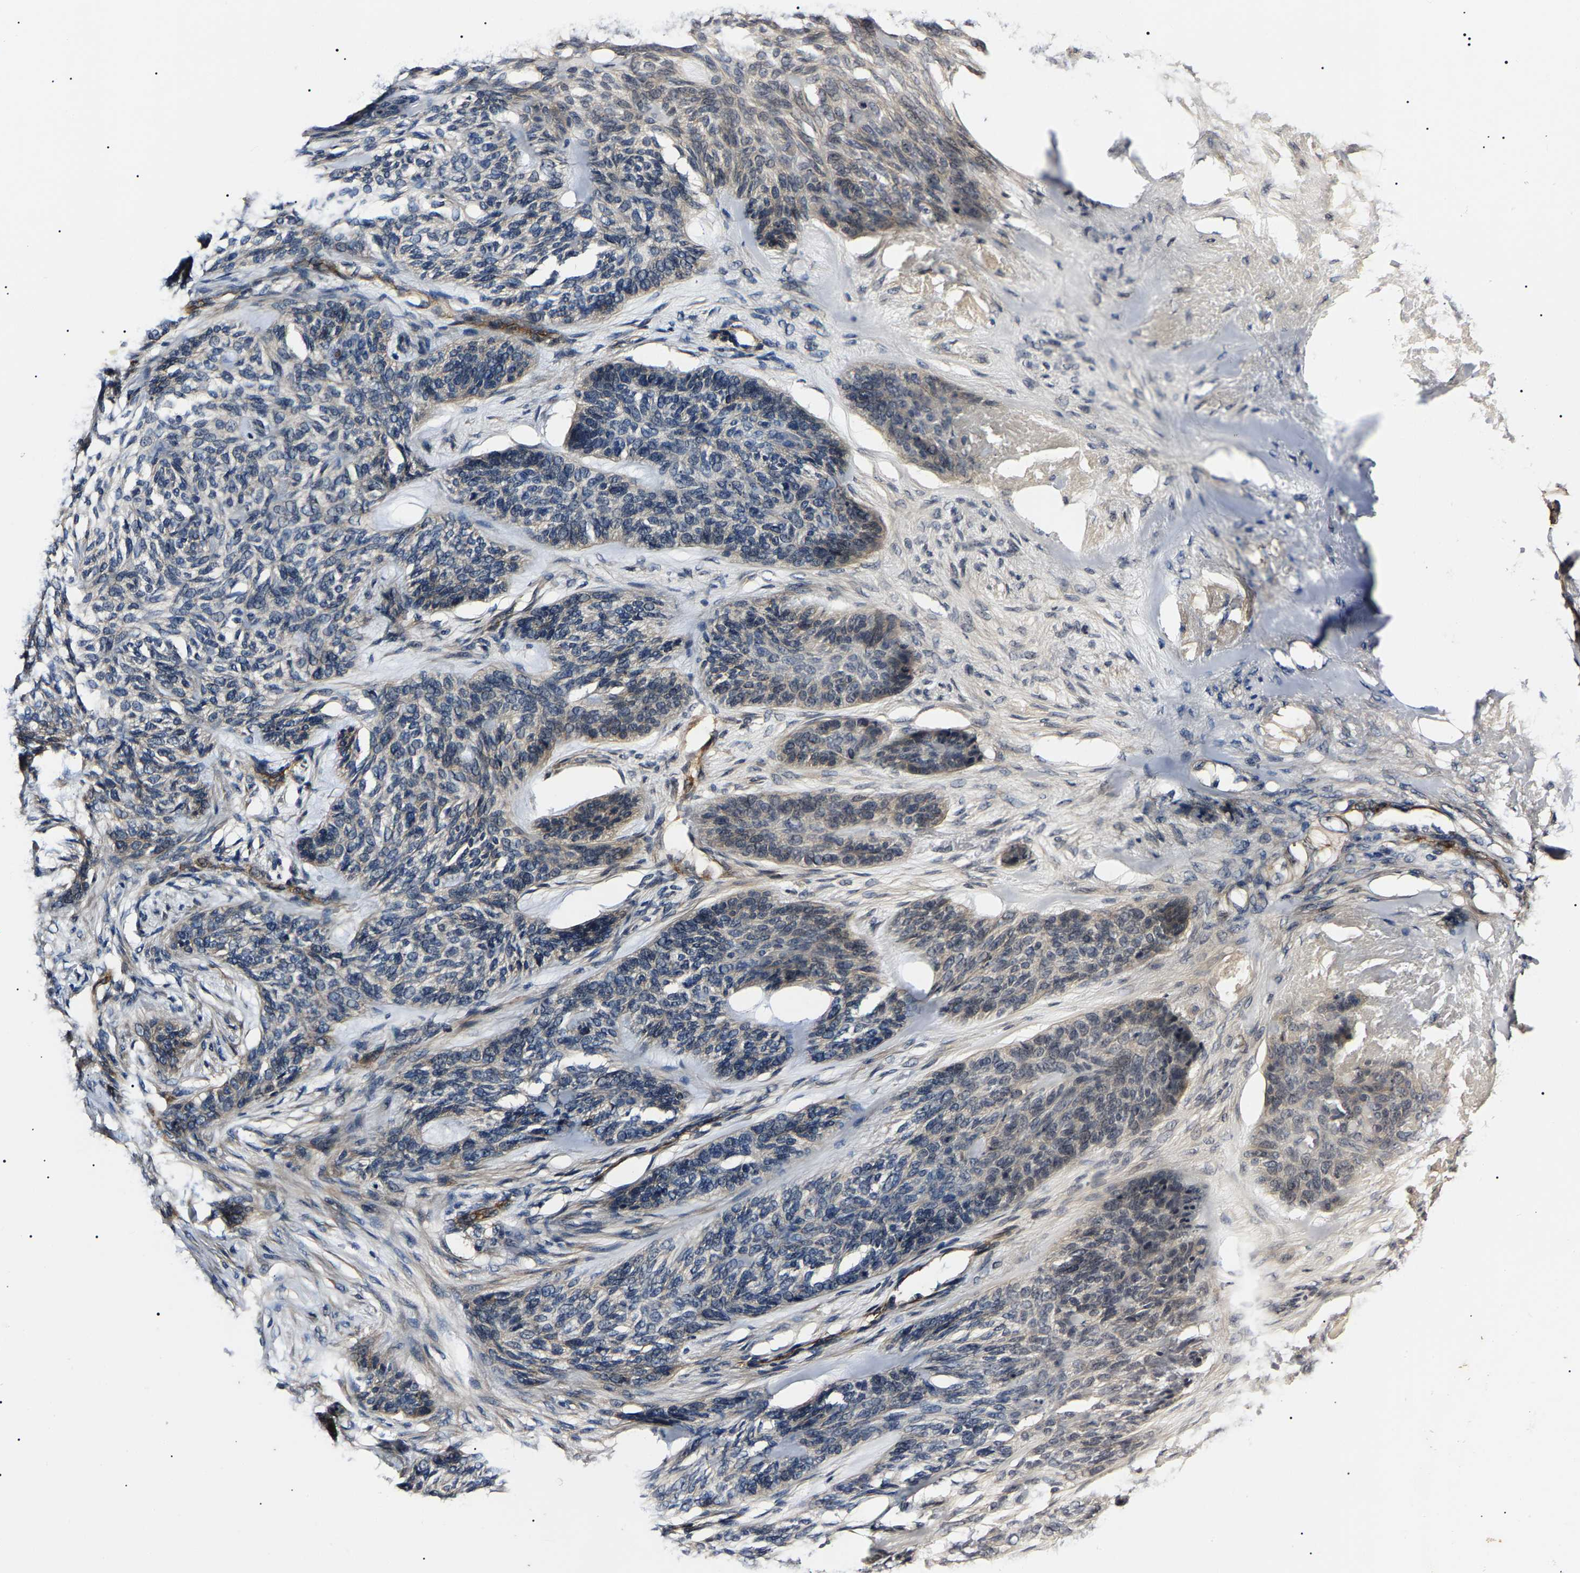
{"staining": {"intensity": "weak", "quantity": "<25%", "location": "cytoplasmic/membranous"}, "tissue": "skin cancer", "cell_type": "Tumor cells", "image_type": "cancer", "snomed": [{"axis": "morphology", "description": "Basal cell carcinoma"}, {"axis": "topography", "description": "Skin"}], "caption": "Skin cancer (basal cell carcinoma) was stained to show a protein in brown. There is no significant staining in tumor cells. Brightfield microscopy of IHC stained with DAB (brown) and hematoxylin (blue), captured at high magnification.", "gene": "KLHL42", "patient": {"sex": "male", "age": 55}}